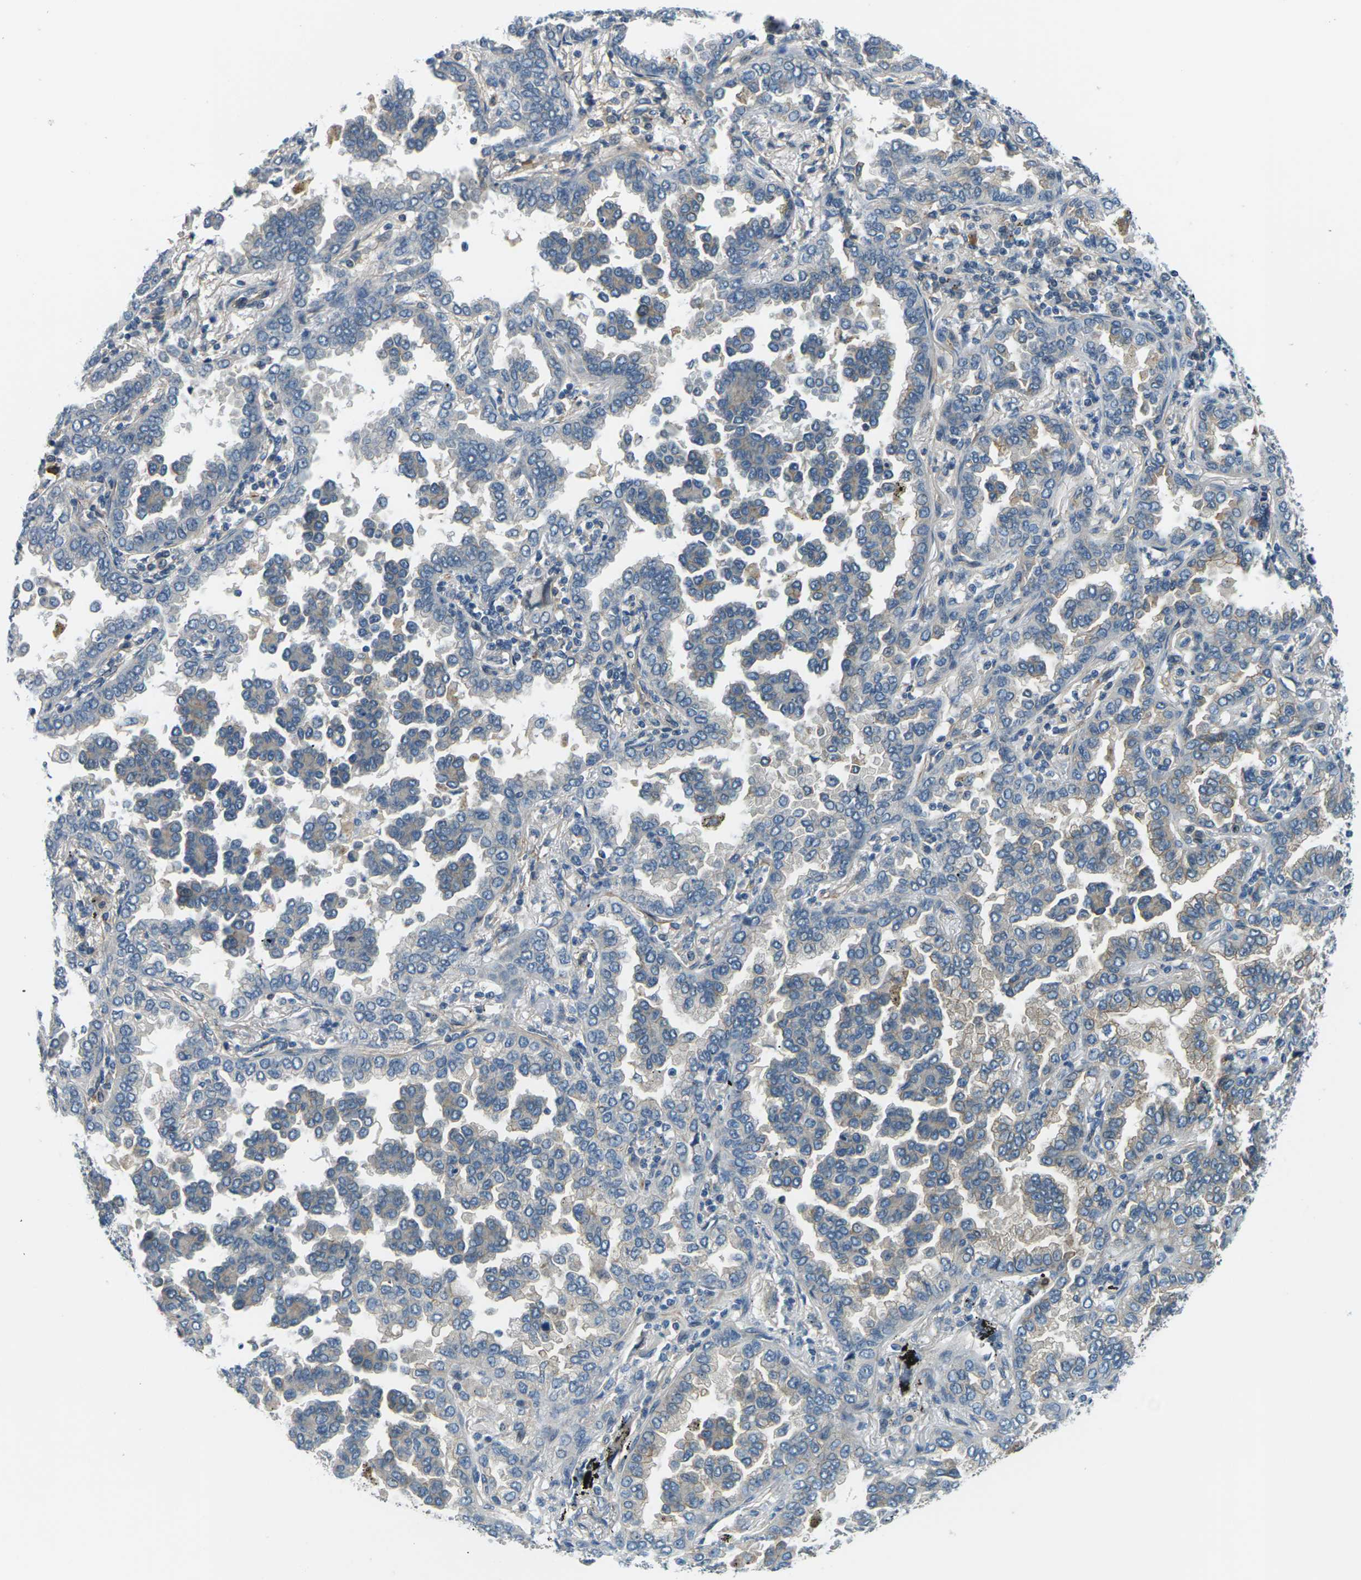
{"staining": {"intensity": "moderate", "quantity": "<25%", "location": "cytoplasmic/membranous"}, "tissue": "lung cancer", "cell_type": "Tumor cells", "image_type": "cancer", "snomed": [{"axis": "morphology", "description": "Normal tissue, NOS"}, {"axis": "morphology", "description": "Adenocarcinoma, NOS"}, {"axis": "topography", "description": "Lung"}], "caption": "Tumor cells show low levels of moderate cytoplasmic/membranous positivity in approximately <25% of cells in human adenocarcinoma (lung).", "gene": "SLC13A3", "patient": {"sex": "male", "age": 59}}